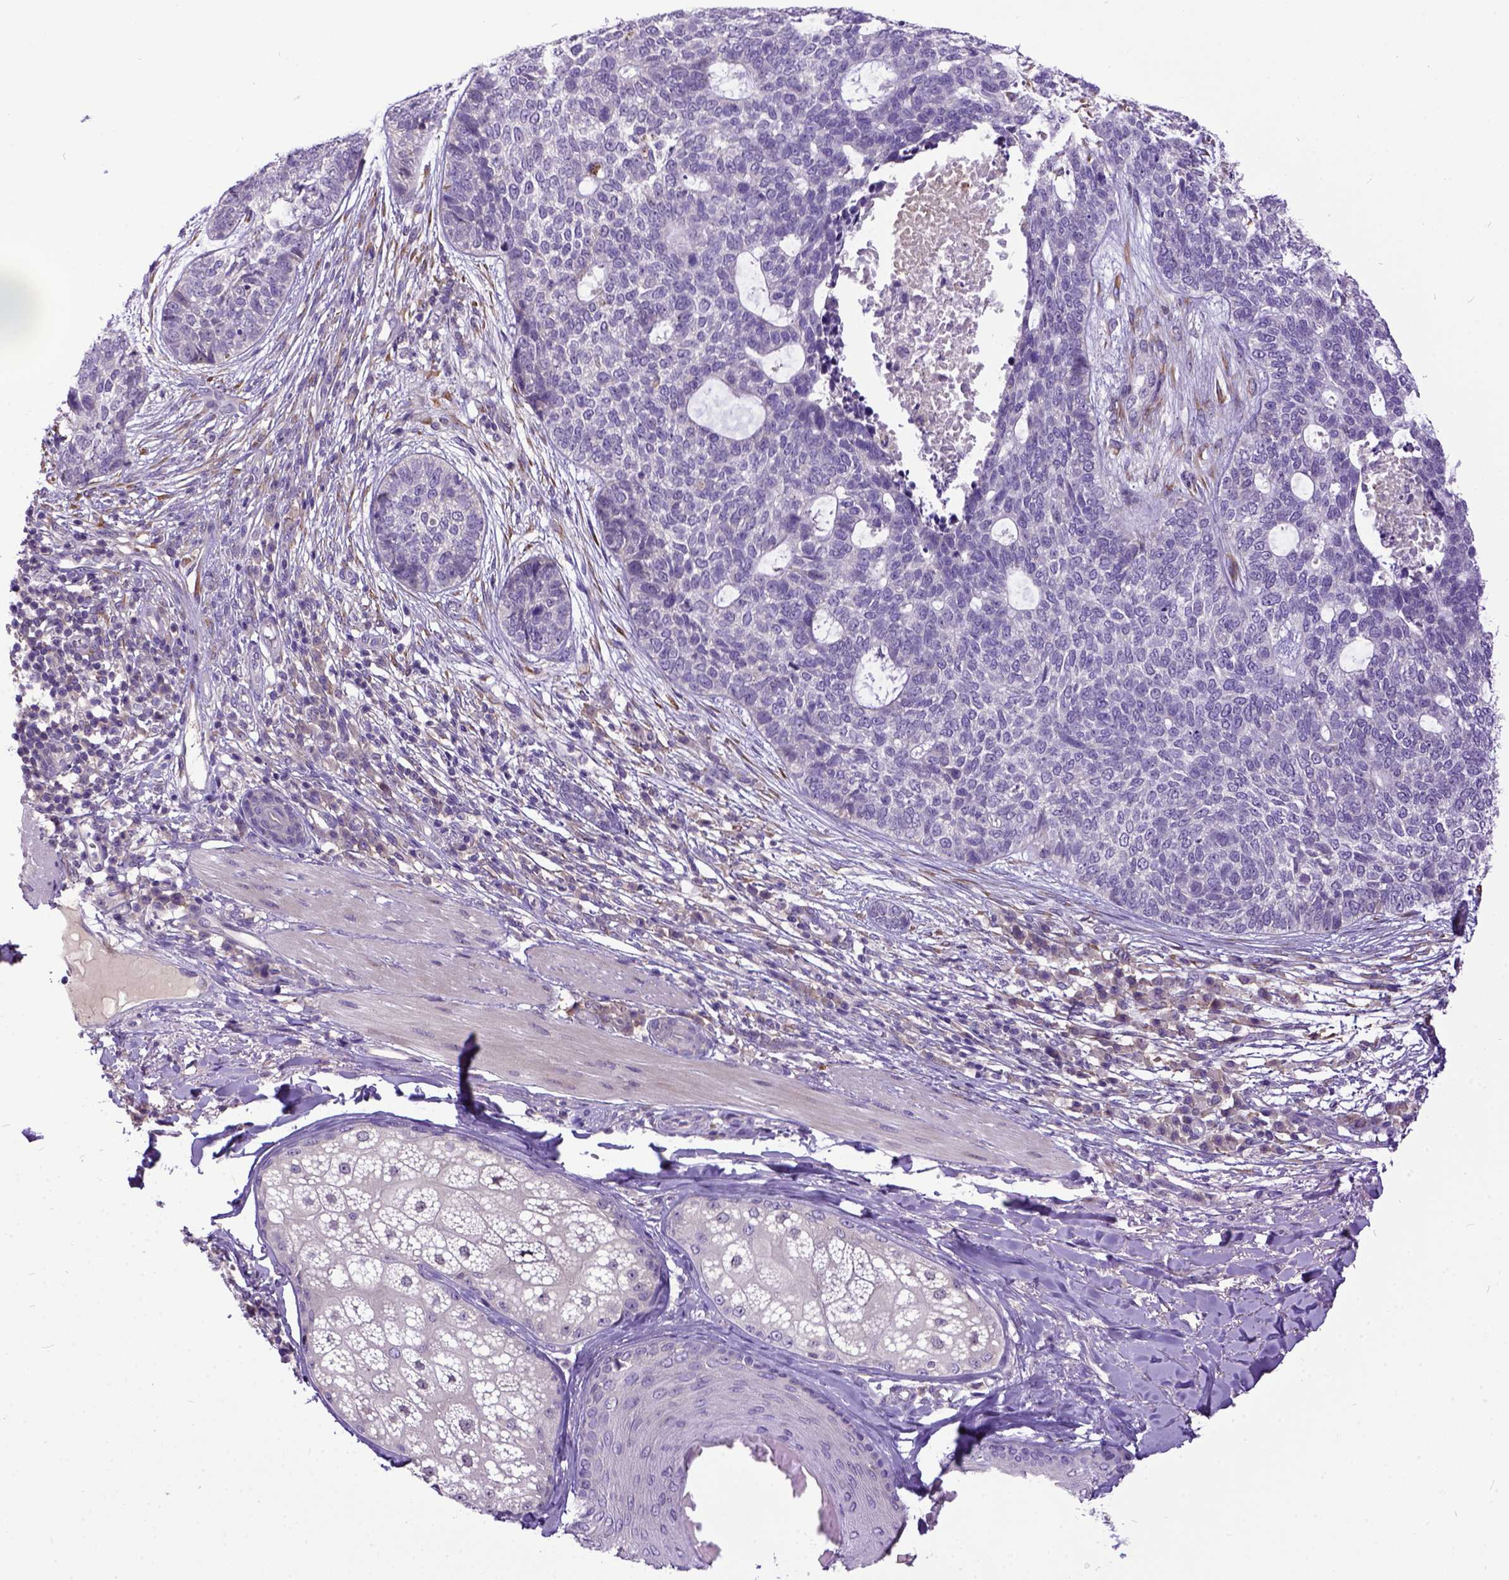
{"staining": {"intensity": "negative", "quantity": "none", "location": "none"}, "tissue": "skin cancer", "cell_type": "Tumor cells", "image_type": "cancer", "snomed": [{"axis": "morphology", "description": "Basal cell carcinoma"}, {"axis": "topography", "description": "Skin"}], "caption": "Immunohistochemistry photomicrograph of neoplastic tissue: skin basal cell carcinoma stained with DAB shows no significant protein expression in tumor cells.", "gene": "NEK5", "patient": {"sex": "female", "age": 69}}